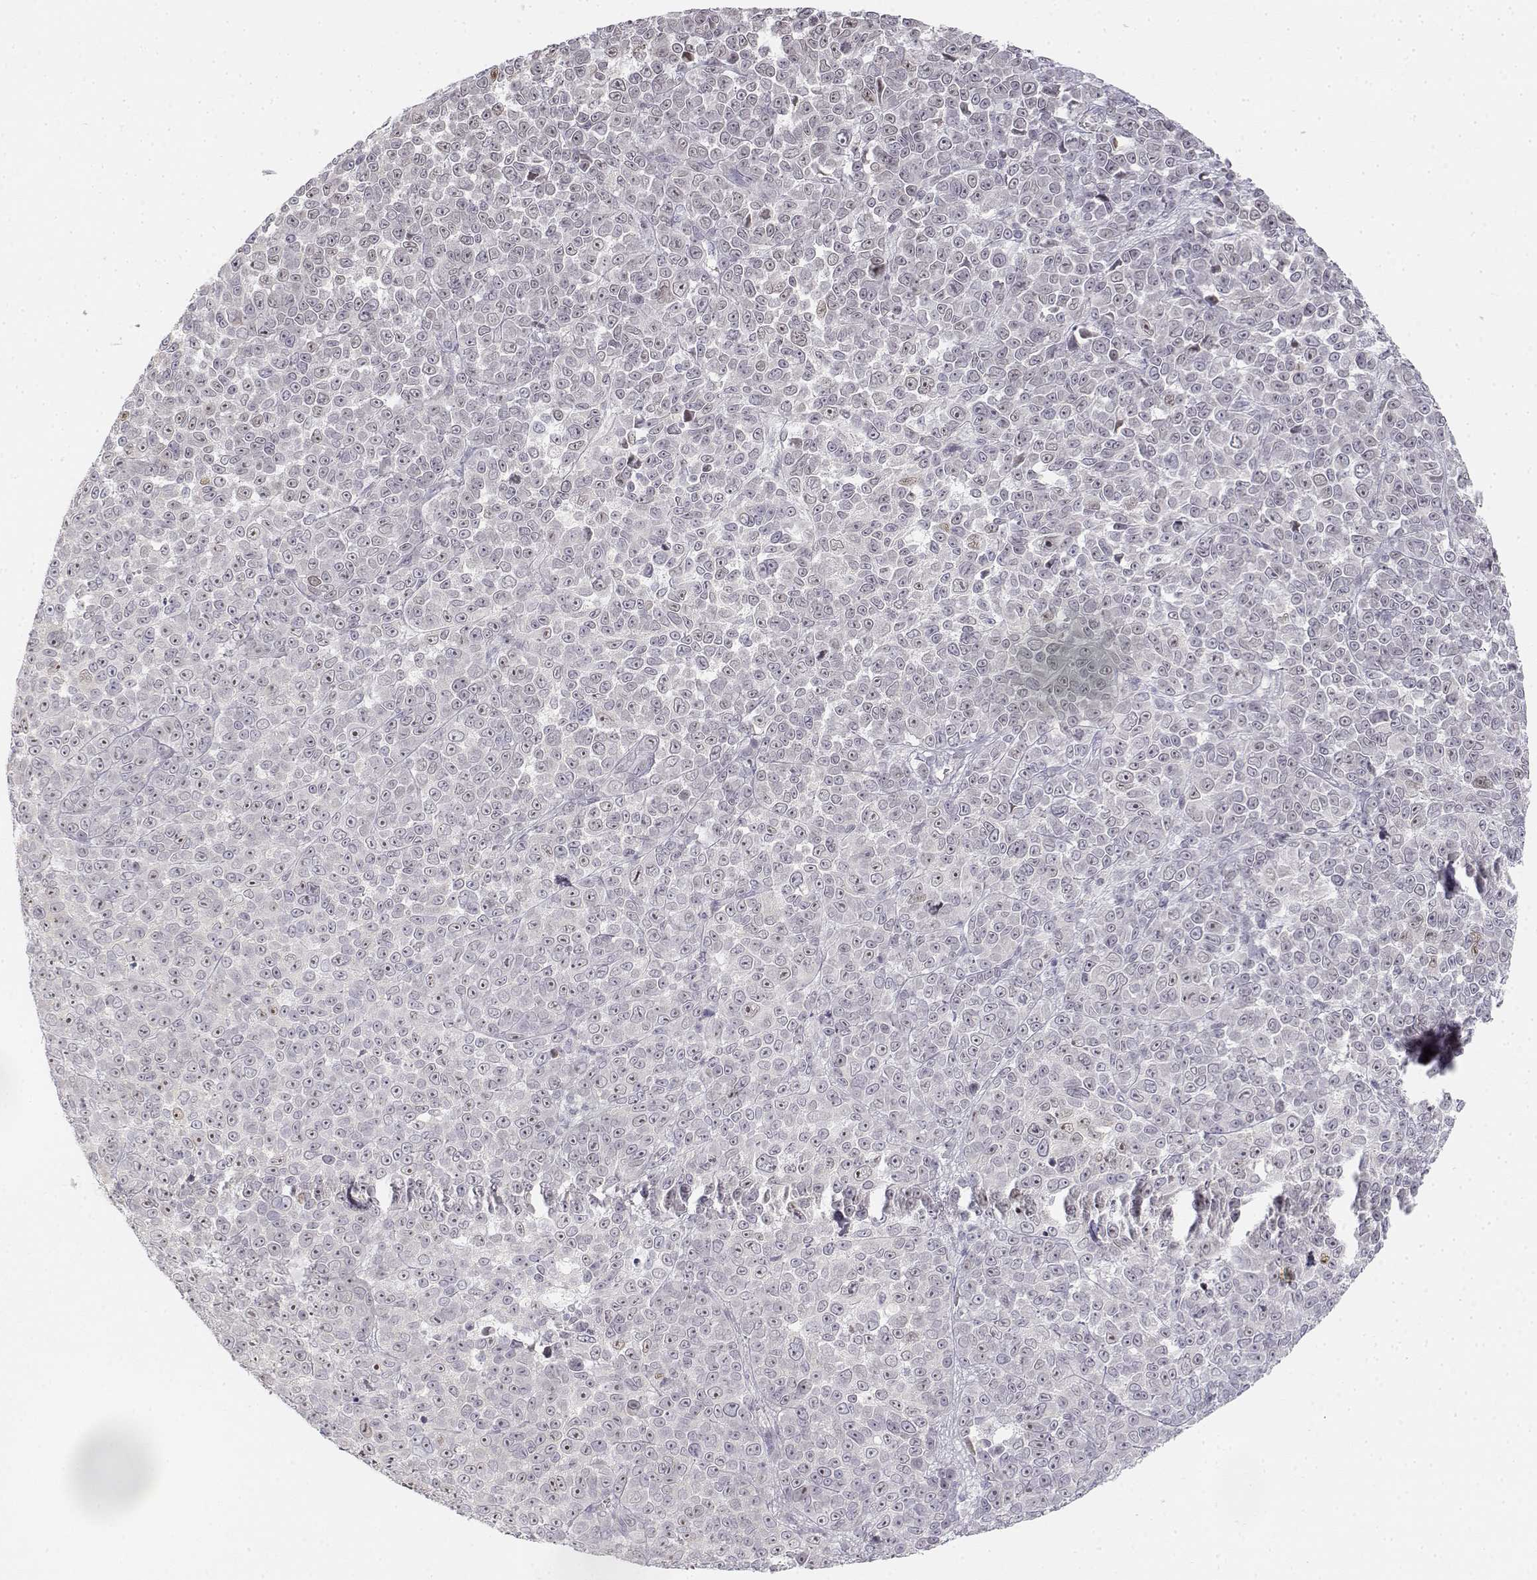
{"staining": {"intensity": "negative", "quantity": "none", "location": "none"}, "tissue": "melanoma", "cell_type": "Tumor cells", "image_type": "cancer", "snomed": [{"axis": "morphology", "description": "Malignant melanoma, NOS"}, {"axis": "topography", "description": "Skin"}], "caption": "This micrograph is of melanoma stained with immunohistochemistry (IHC) to label a protein in brown with the nuclei are counter-stained blue. There is no positivity in tumor cells.", "gene": "GLIPR1L2", "patient": {"sex": "female", "age": 95}}